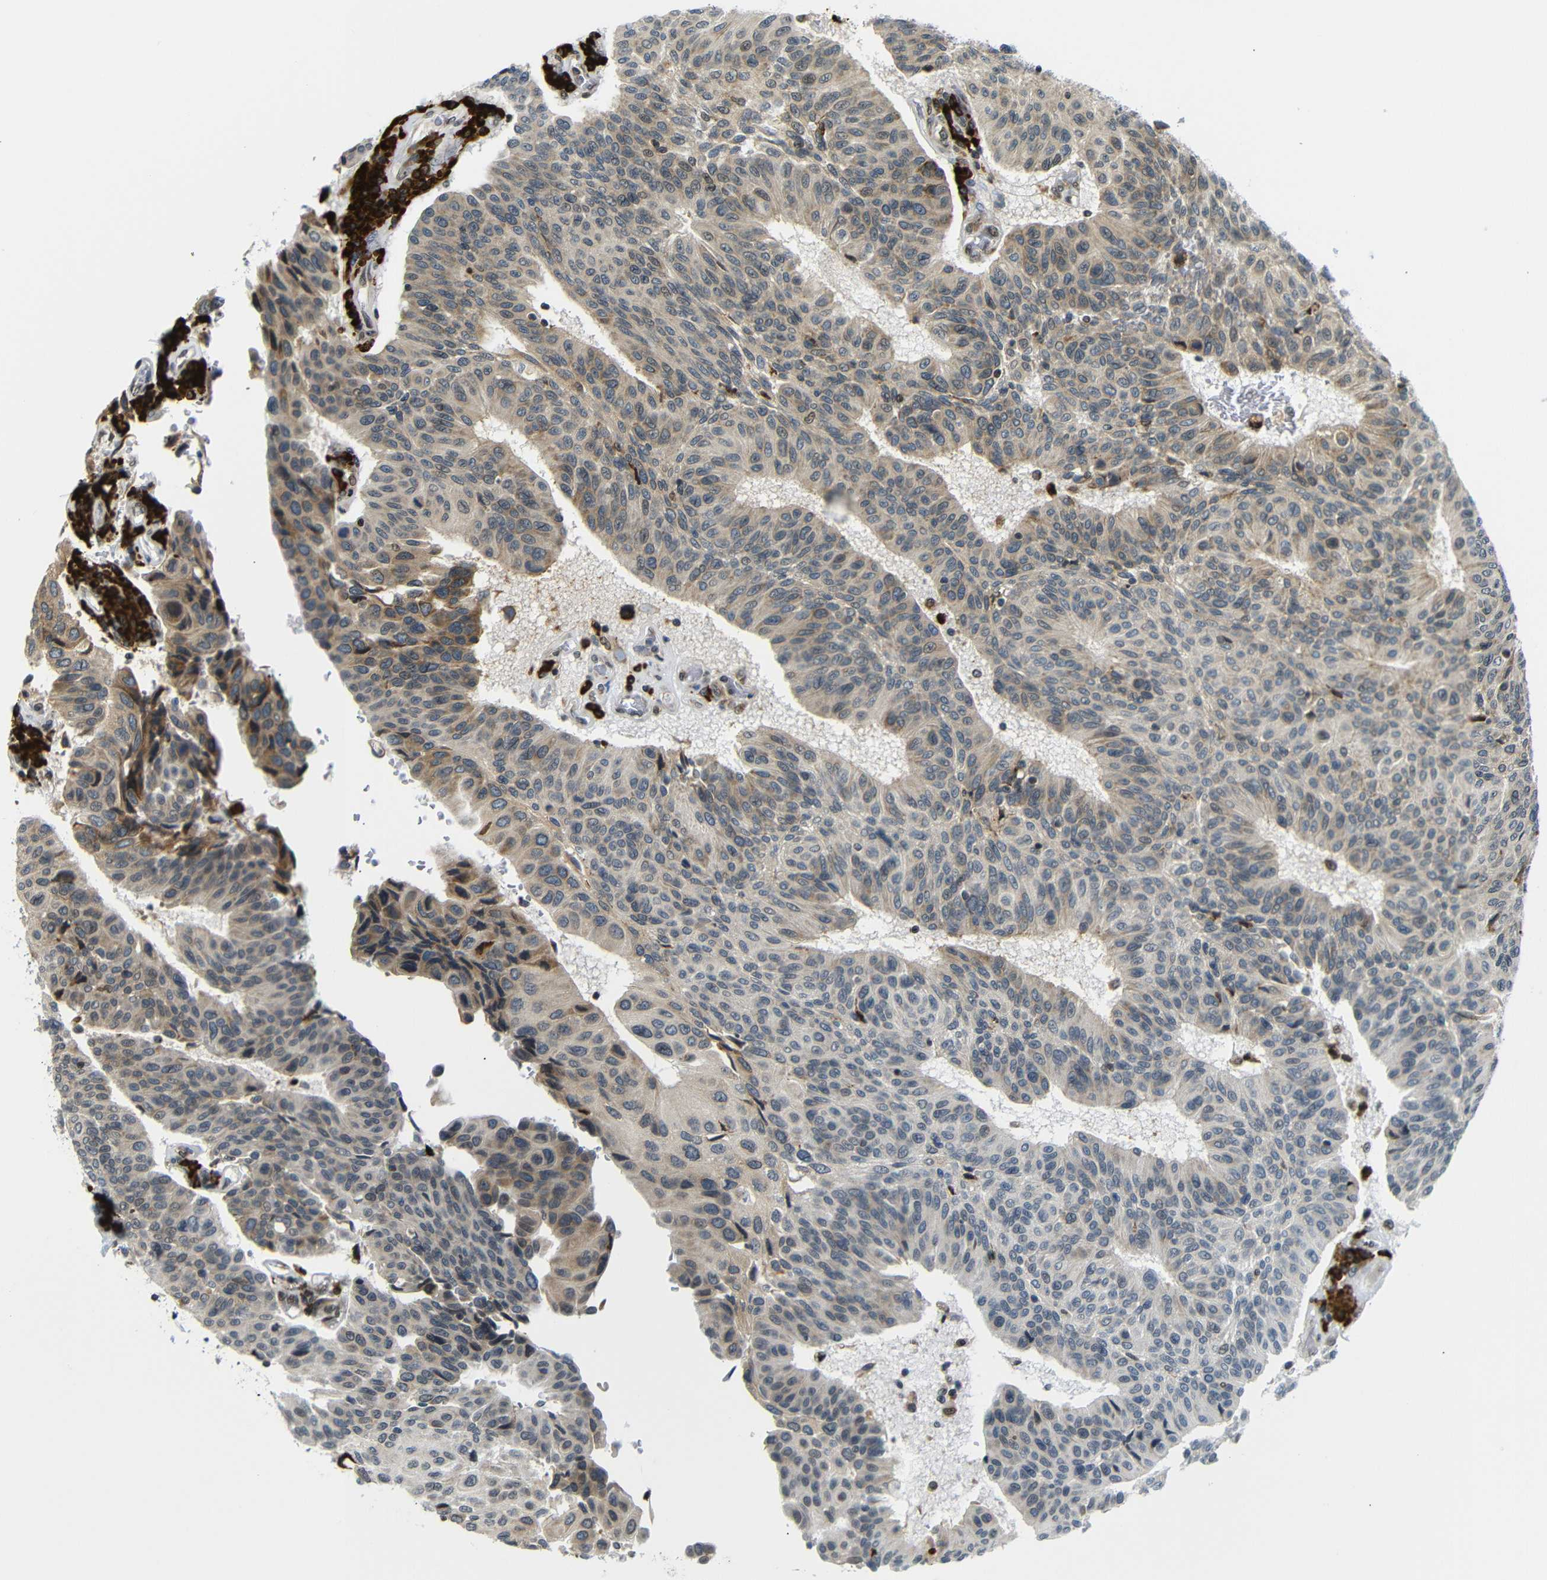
{"staining": {"intensity": "weak", "quantity": "25%-75%", "location": "cytoplasmic/membranous"}, "tissue": "urothelial cancer", "cell_type": "Tumor cells", "image_type": "cancer", "snomed": [{"axis": "morphology", "description": "Urothelial carcinoma, High grade"}, {"axis": "topography", "description": "Urinary bladder"}], "caption": "Protein positivity by immunohistochemistry (IHC) shows weak cytoplasmic/membranous staining in approximately 25%-75% of tumor cells in high-grade urothelial carcinoma. The protein of interest is stained brown, and the nuclei are stained in blue (DAB IHC with brightfield microscopy, high magnification).", "gene": "SPCS2", "patient": {"sex": "male", "age": 66}}